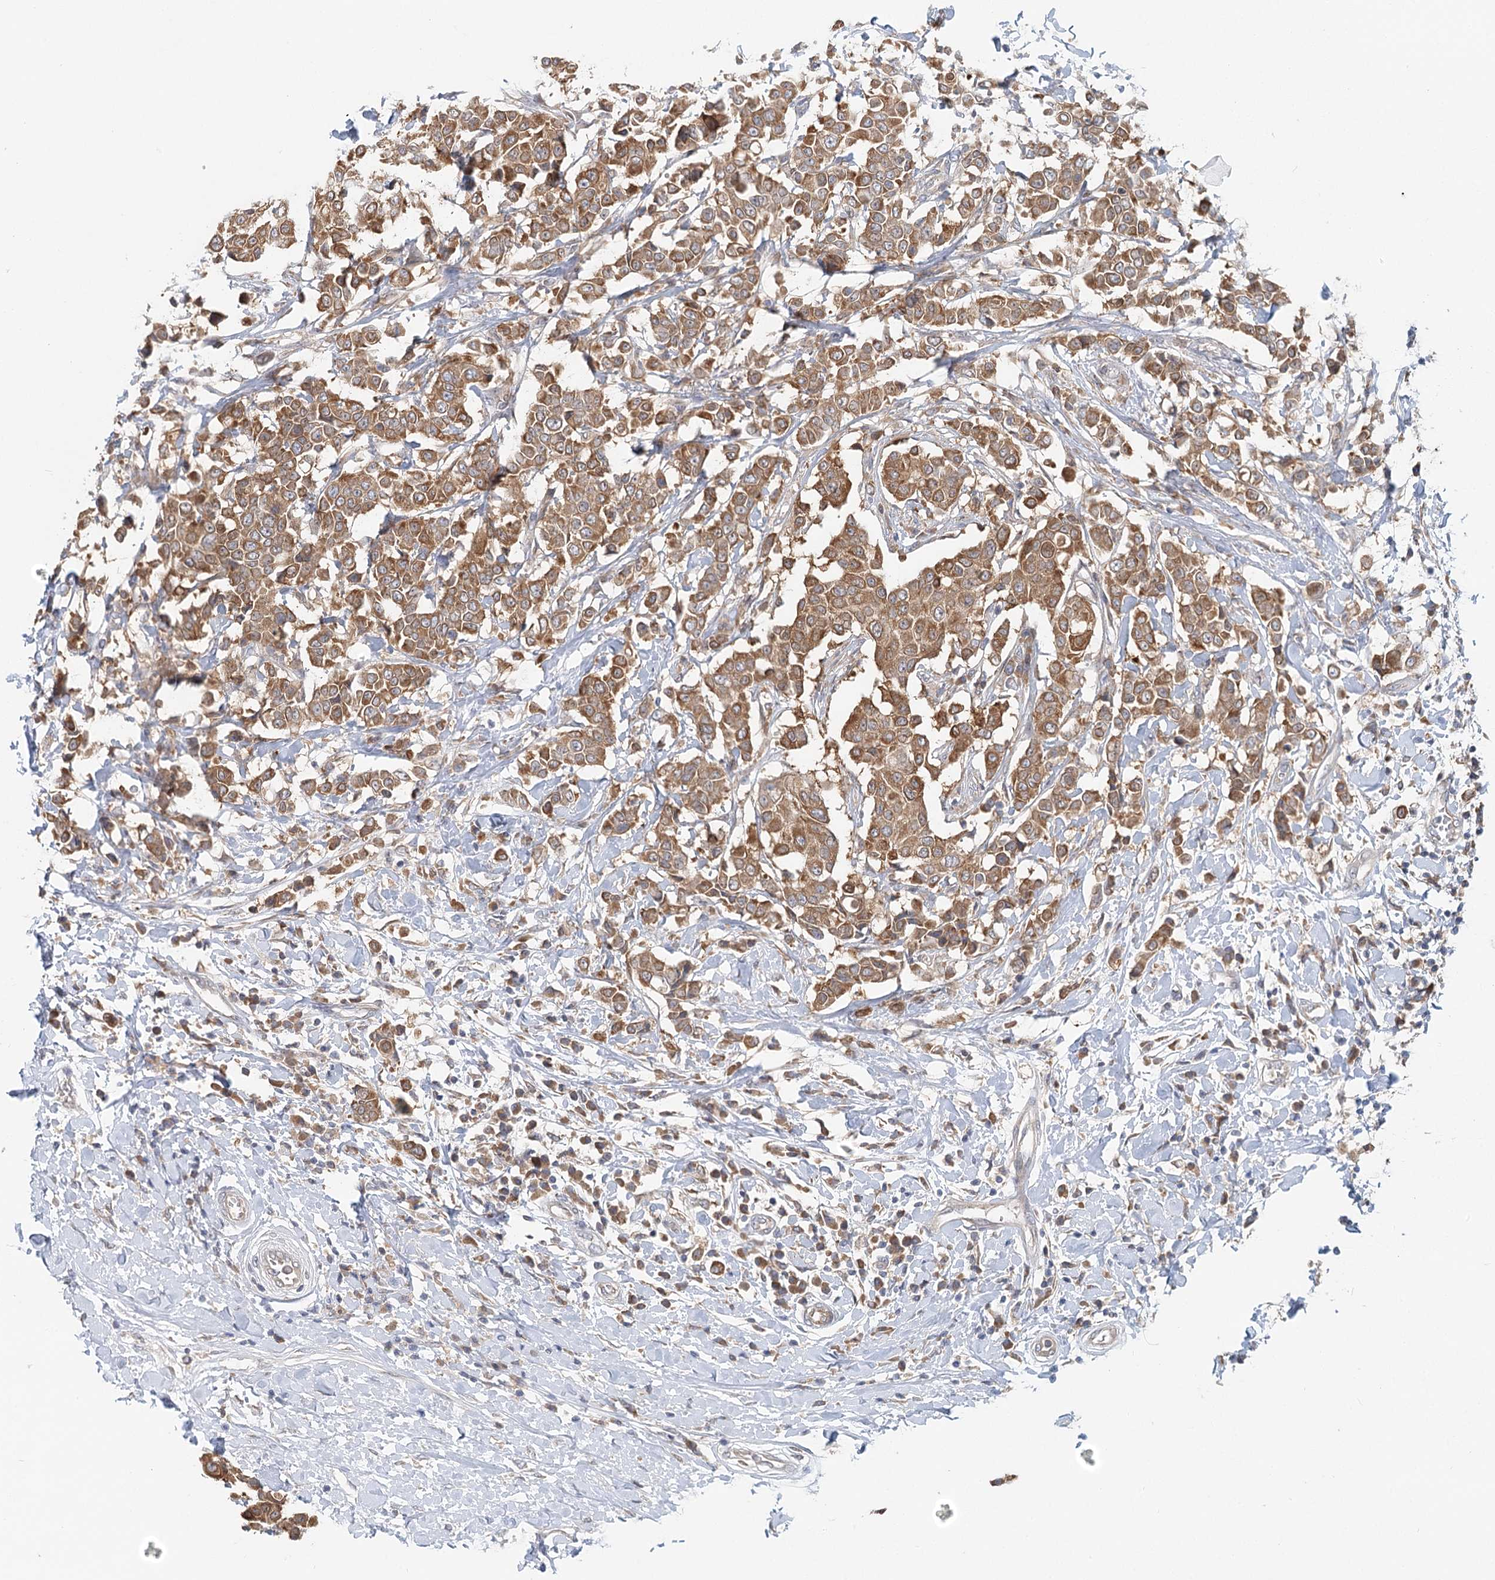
{"staining": {"intensity": "moderate", "quantity": ">75%", "location": "cytoplasmic/membranous"}, "tissue": "breast cancer", "cell_type": "Tumor cells", "image_type": "cancer", "snomed": [{"axis": "morphology", "description": "Duct carcinoma"}, {"axis": "topography", "description": "Breast"}], "caption": "IHC histopathology image of neoplastic tissue: human breast infiltrating ductal carcinoma stained using immunohistochemistry exhibits medium levels of moderate protein expression localized specifically in the cytoplasmic/membranous of tumor cells, appearing as a cytoplasmic/membranous brown color.", "gene": "PAIP2", "patient": {"sex": "female", "age": 27}}